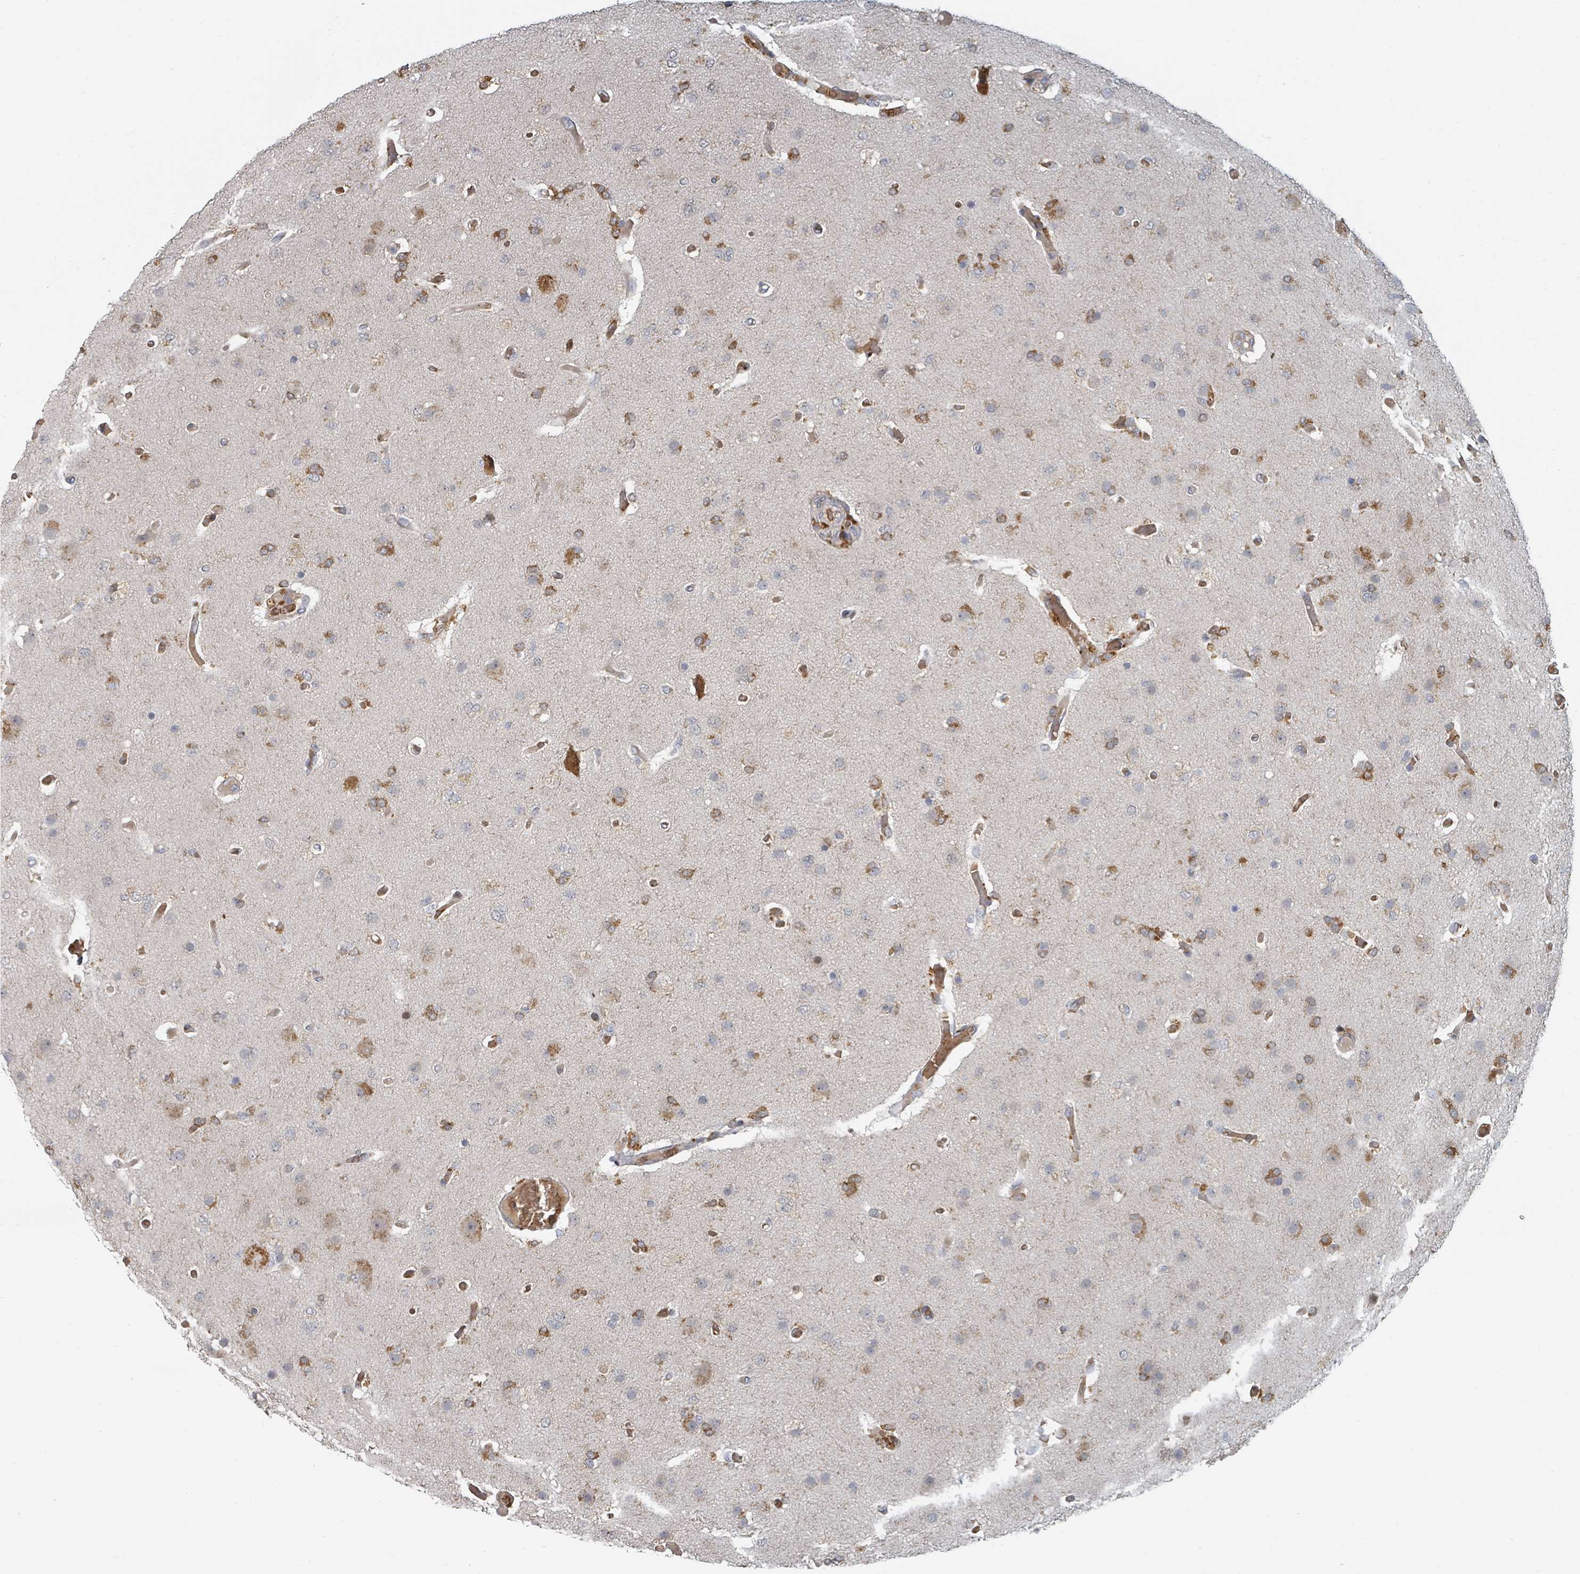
{"staining": {"intensity": "negative", "quantity": "none", "location": "none"}, "tissue": "glioma", "cell_type": "Tumor cells", "image_type": "cancer", "snomed": [{"axis": "morphology", "description": "Glioma, malignant, High grade"}, {"axis": "topography", "description": "Brain"}], "caption": "A photomicrograph of human glioma is negative for staining in tumor cells.", "gene": "TRPC4AP", "patient": {"sex": "female", "age": 74}}